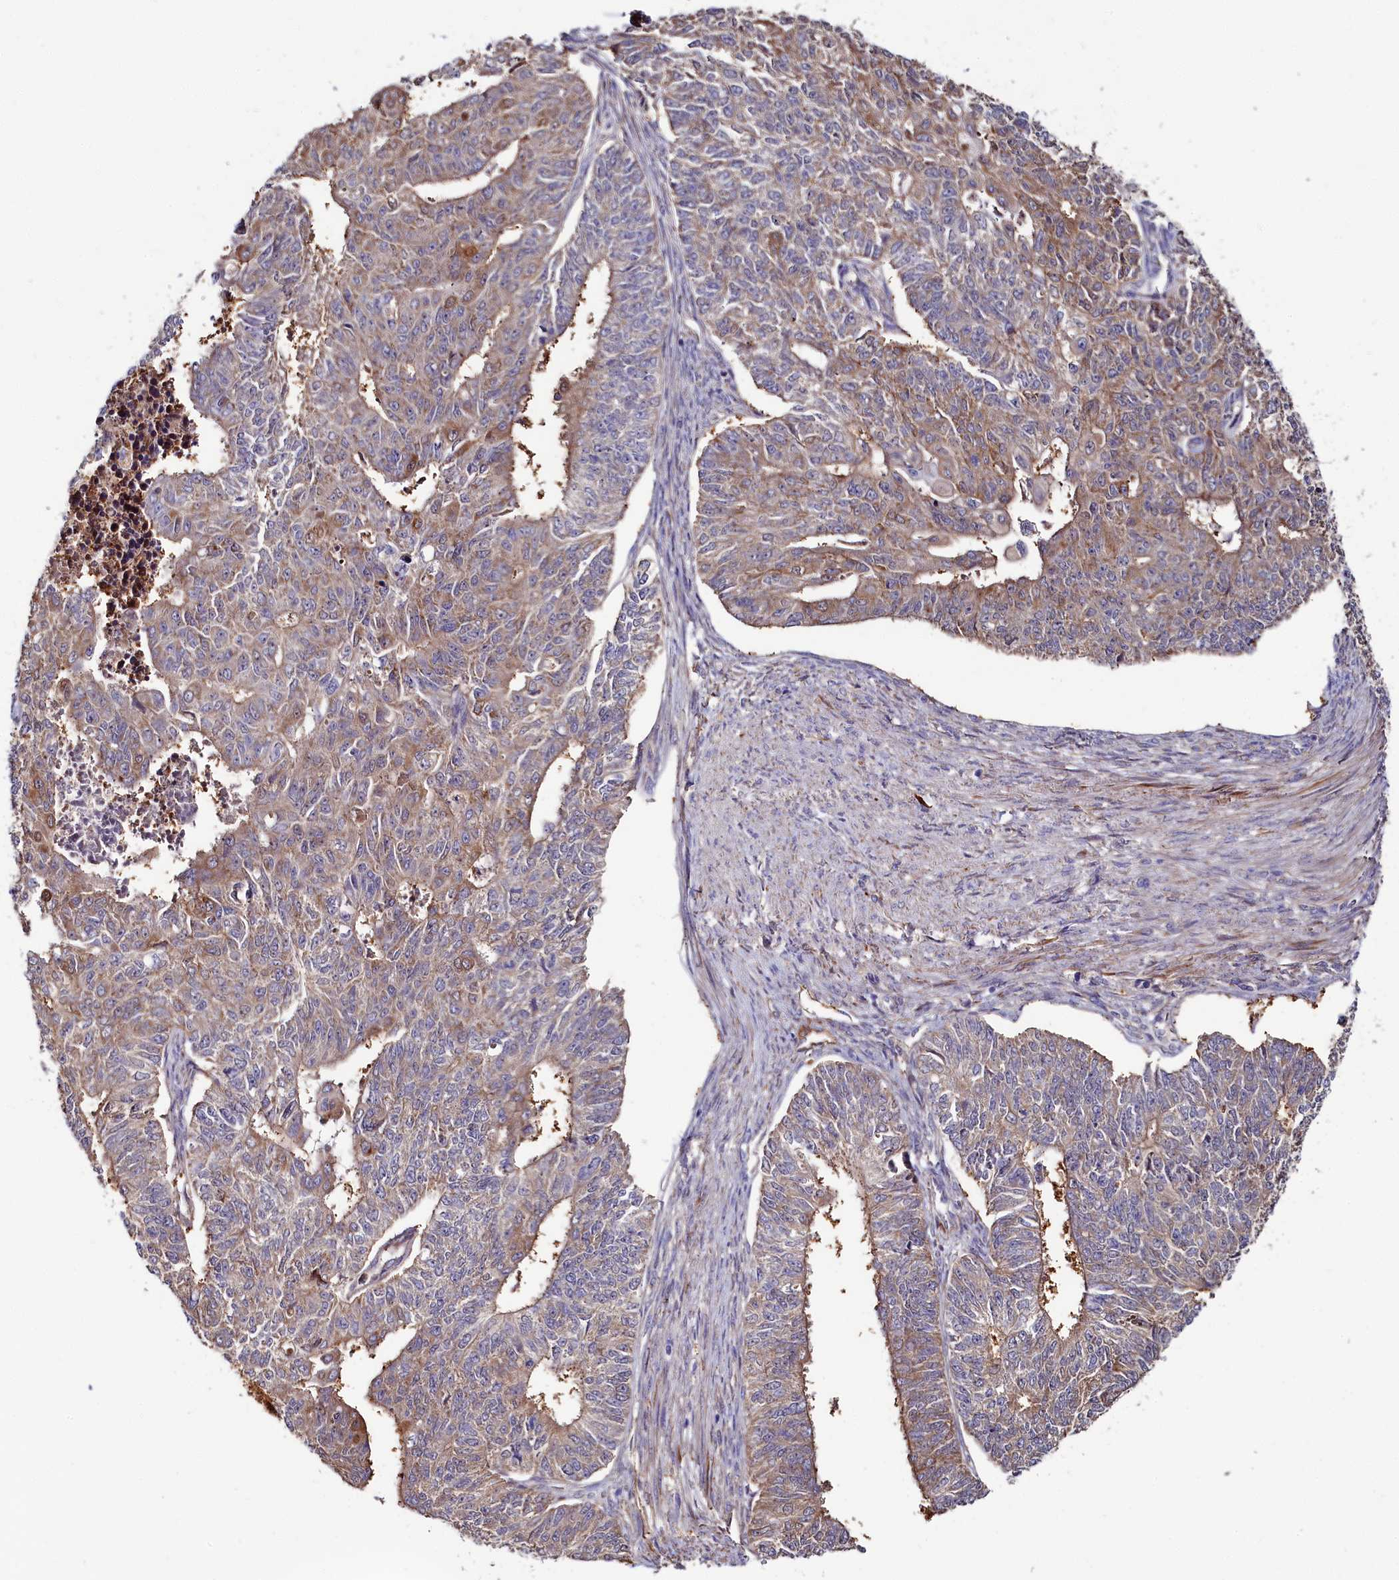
{"staining": {"intensity": "moderate", "quantity": "25%-75%", "location": "cytoplasmic/membranous"}, "tissue": "endometrial cancer", "cell_type": "Tumor cells", "image_type": "cancer", "snomed": [{"axis": "morphology", "description": "Adenocarcinoma, NOS"}, {"axis": "topography", "description": "Endometrium"}], "caption": "This is an image of immunohistochemistry staining of endometrial cancer, which shows moderate expression in the cytoplasmic/membranous of tumor cells.", "gene": "ASTE1", "patient": {"sex": "female", "age": 32}}